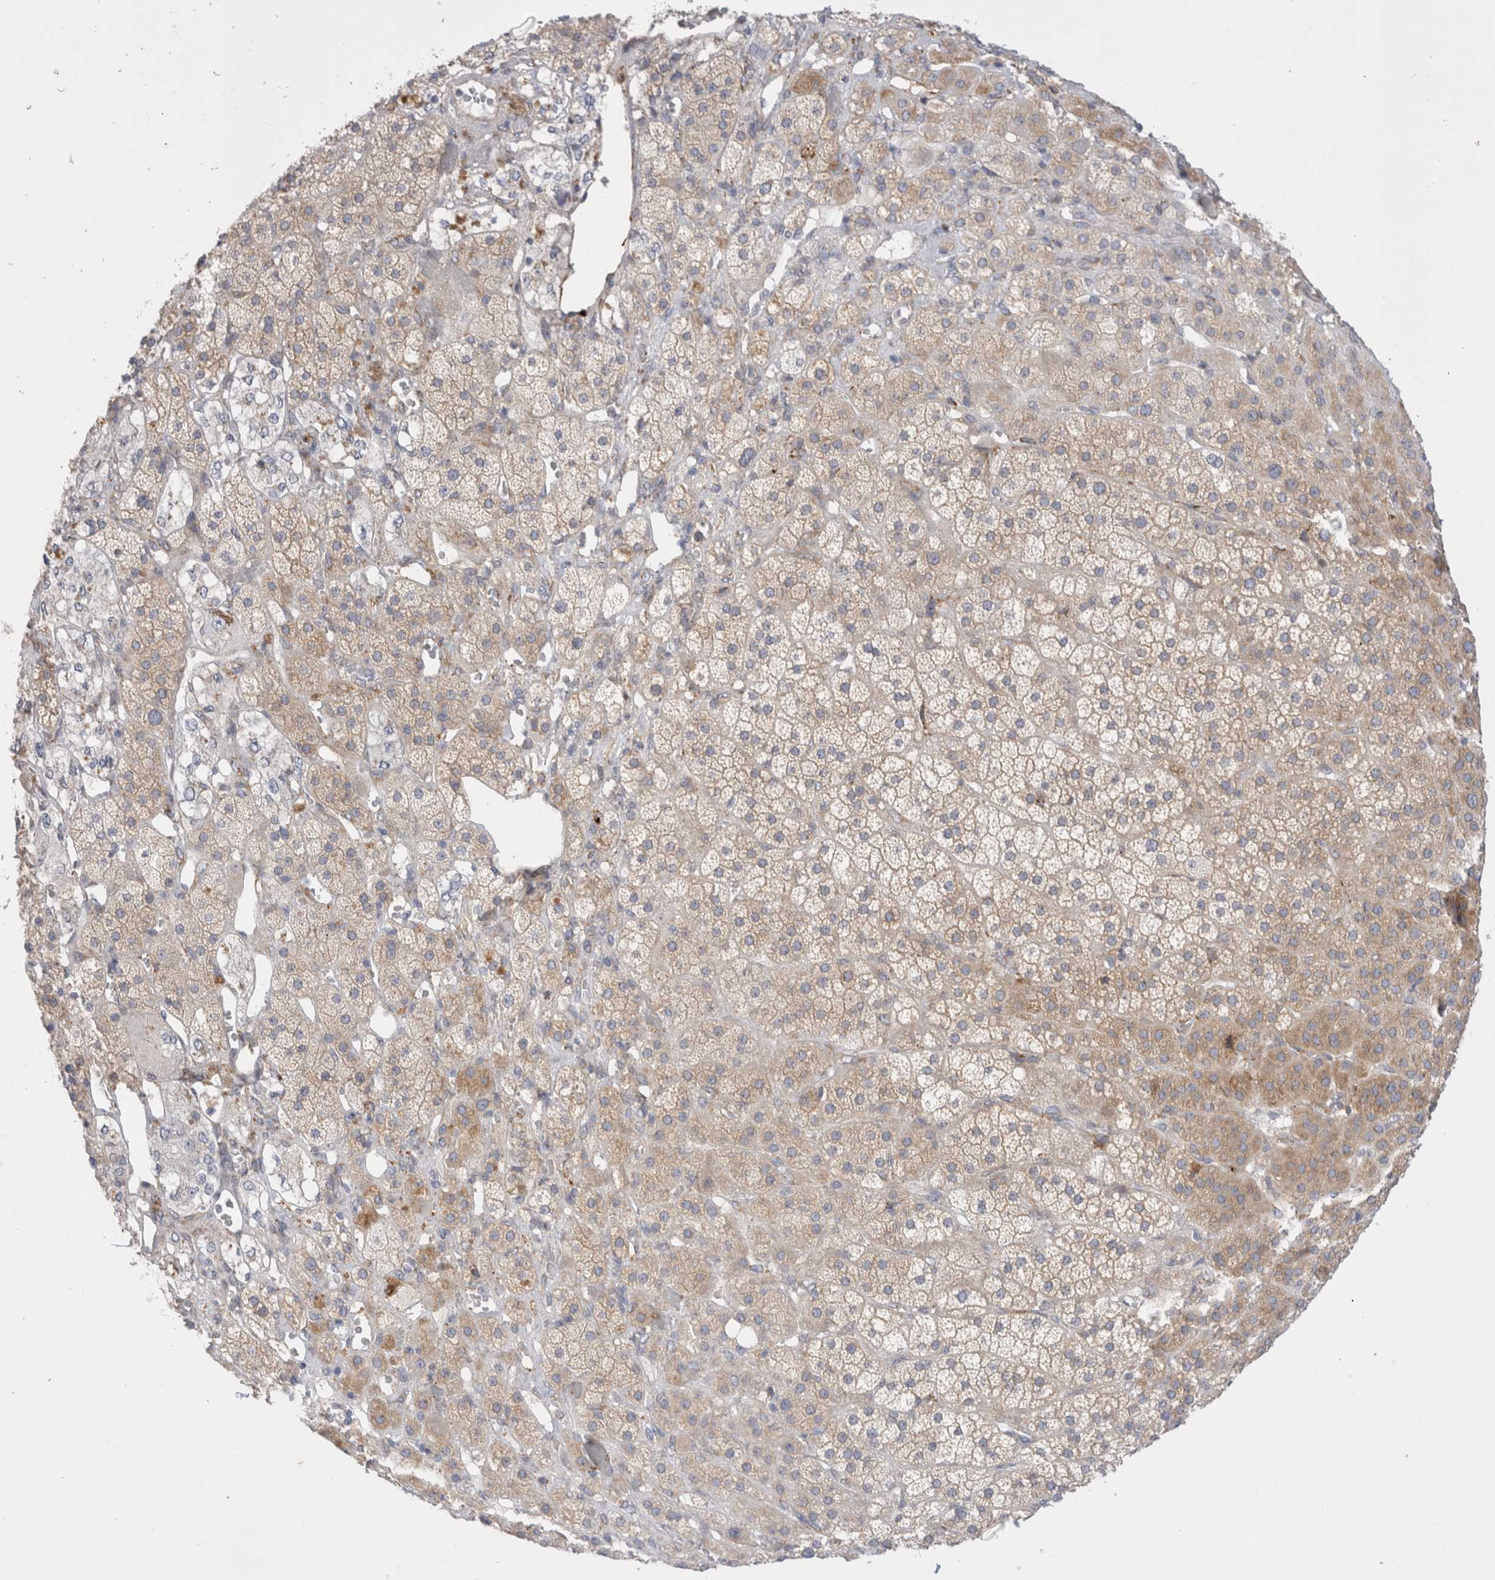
{"staining": {"intensity": "moderate", "quantity": "<25%", "location": "cytoplasmic/membranous"}, "tissue": "adrenal gland", "cell_type": "Glandular cells", "image_type": "normal", "snomed": [{"axis": "morphology", "description": "Normal tissue, NOS"}, {"axis": "topography", "description": "Adrenal gland"}], "caption": "A high-resolution image shows immunohistochemistry staining of normal adrenal gland, which reveals moderate cytoplasmic/membranous staining in about <25% of glandular cells.", "gene": "CNPY4", "patient": {"sex": "male", "age": 57}}